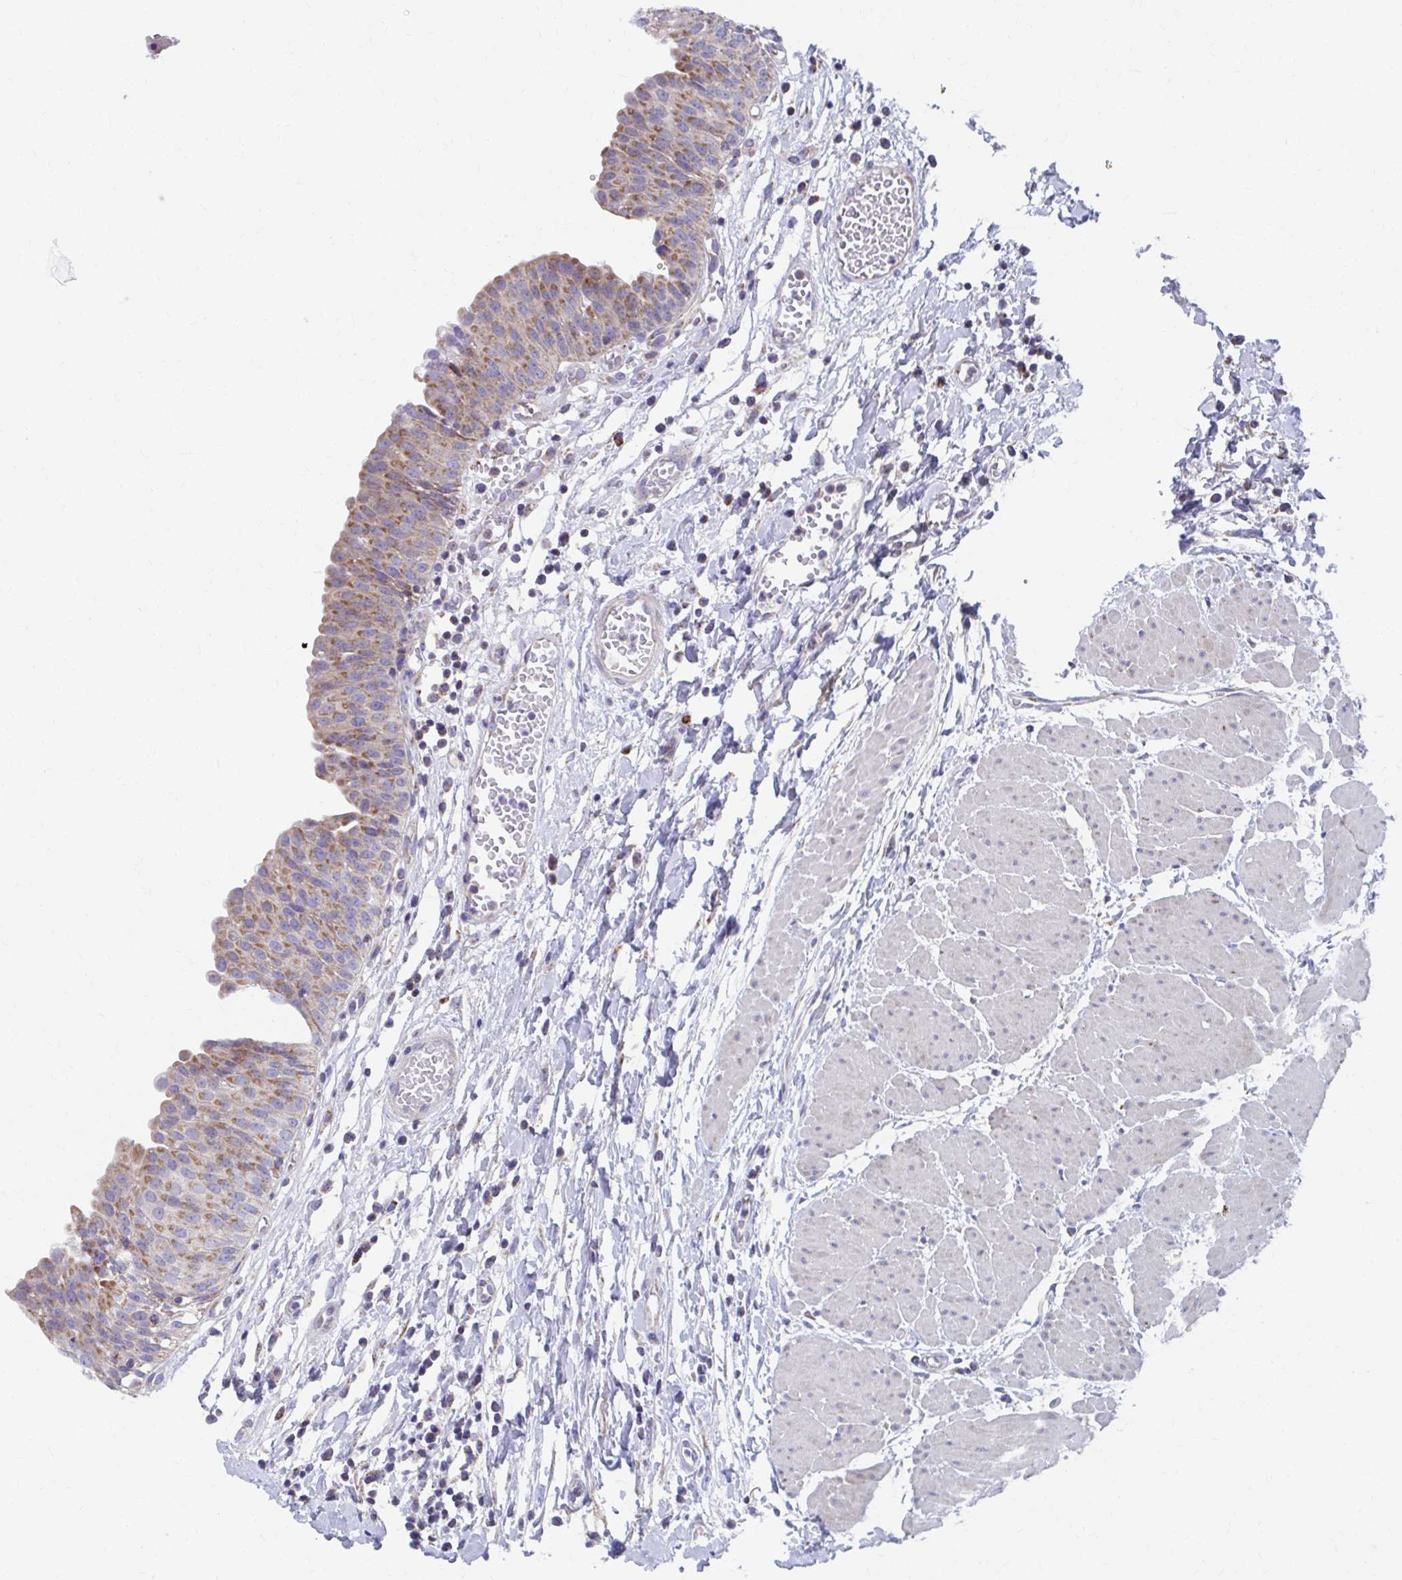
{"staining": {"intensity": "moderate", "quantity": "25%-75%", "location": "cytoplasmic/membranous"}, "tissue": "urinary bladder", "cell_type": "Urothelial cells", "image_type": "normal", "snomed": [{"axis": "morphology", "description": "Normal tissue, NOS"}, {"axis": "topography", "description": "Urinary bladder"}], "caption": "Protein positivity by IHC shows moderate cytoplasmic/membranous positivity in about 25%-75% of urothelial cells in unremarkable urinary bladder.", "gene": "RCC1L", "patient": {"sex": "male", "age": 64}}